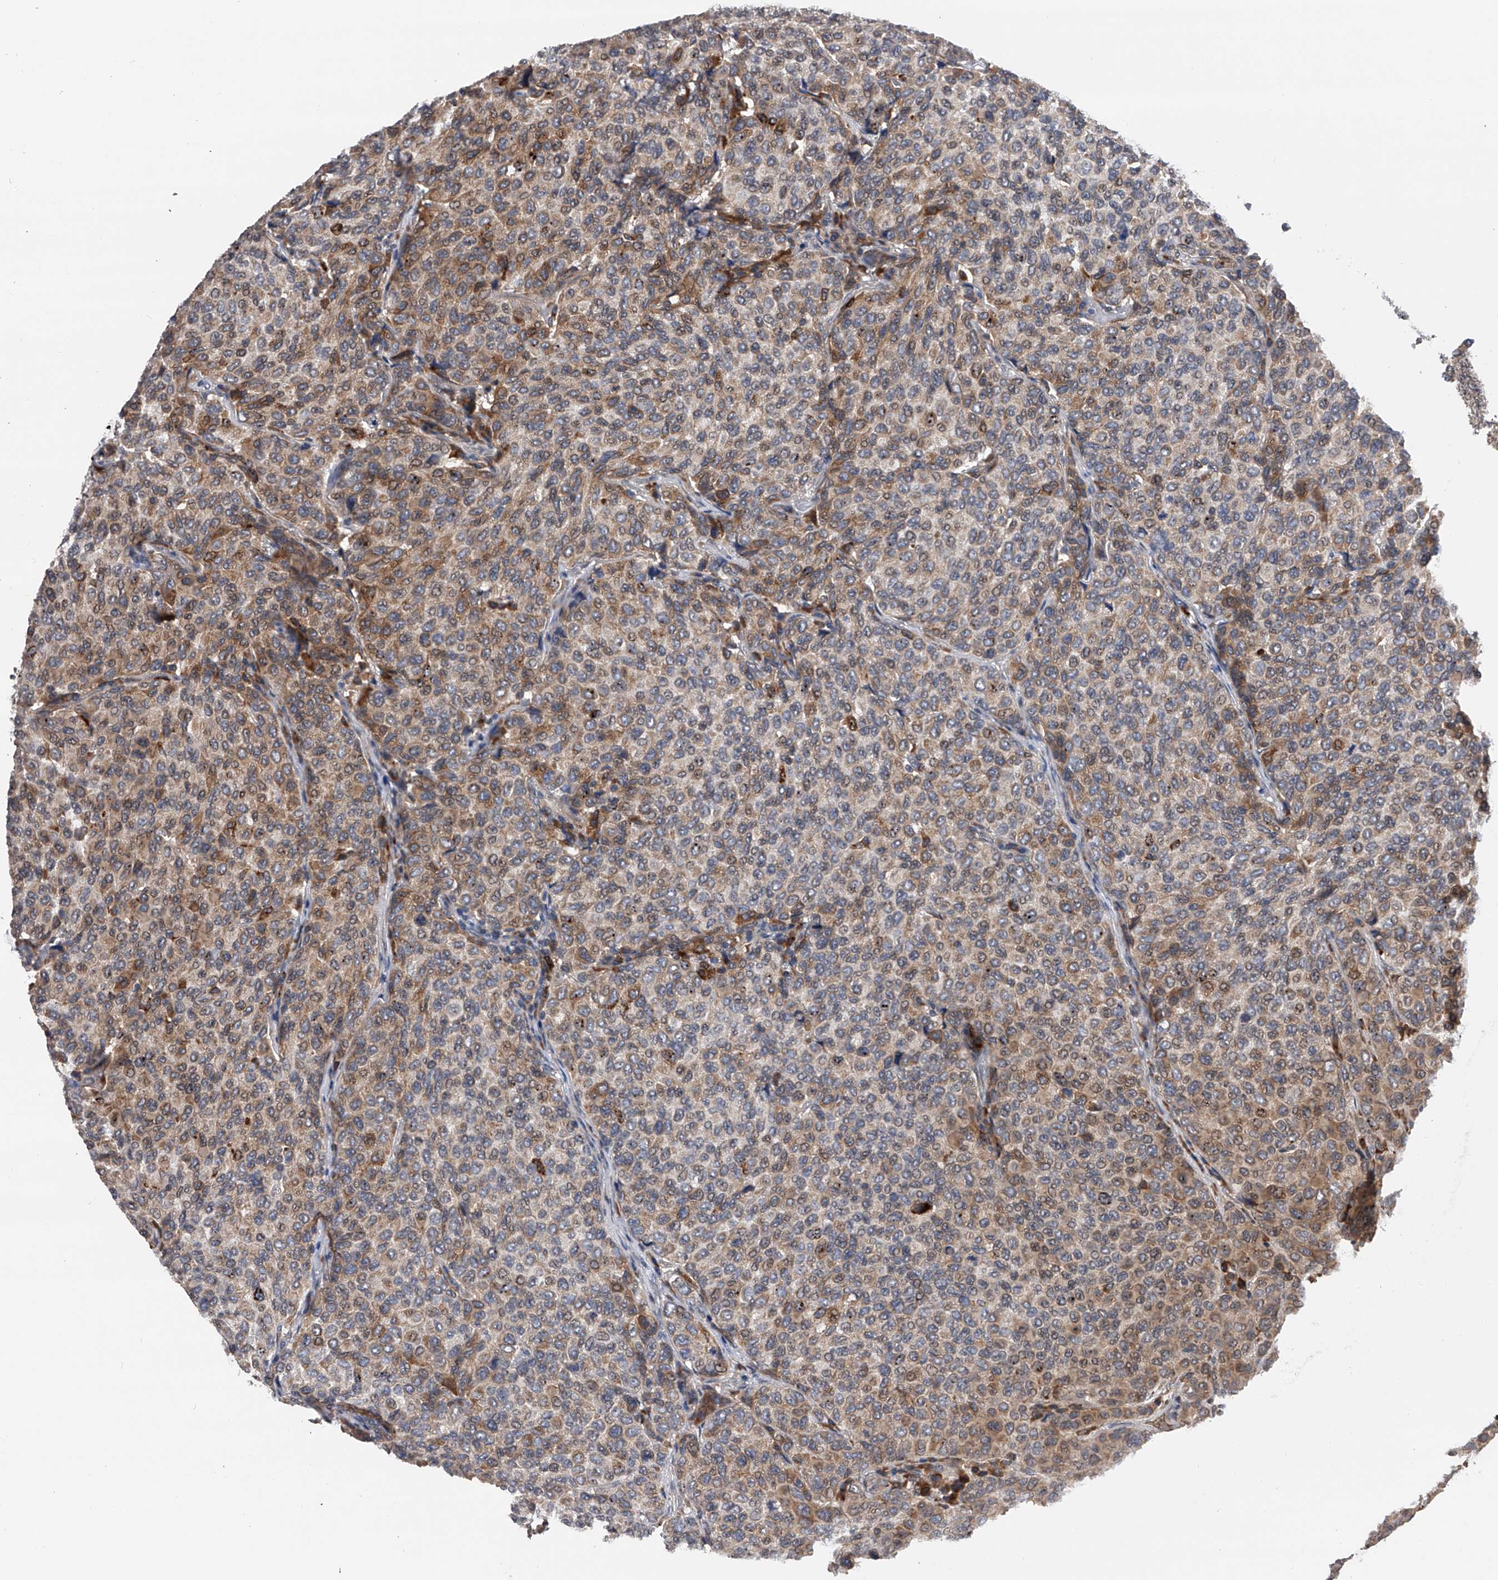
{"staining": {"intensity": "moderate", "quantity": "25%-75%", "location": "cytoplasmic/membranous"}, "tissue": "breast cancer", "cell_type": "Tumor cells", "image_type": "cancer", "snomed": [{"axis": "morphology", "description": "Duct carcinoma"}, {"axis": "topography", "description": "Breast"}], "caption": "About 25%-75% of tumor cells in human breast cancer (infiltrating ductal carcinoma) show moderate cytoplasmic/membranous protein staining as visualized by brown immunohistochemical staining.", "gene": "SPOCK1", "patient": {"sex": "female", "age": 55}}